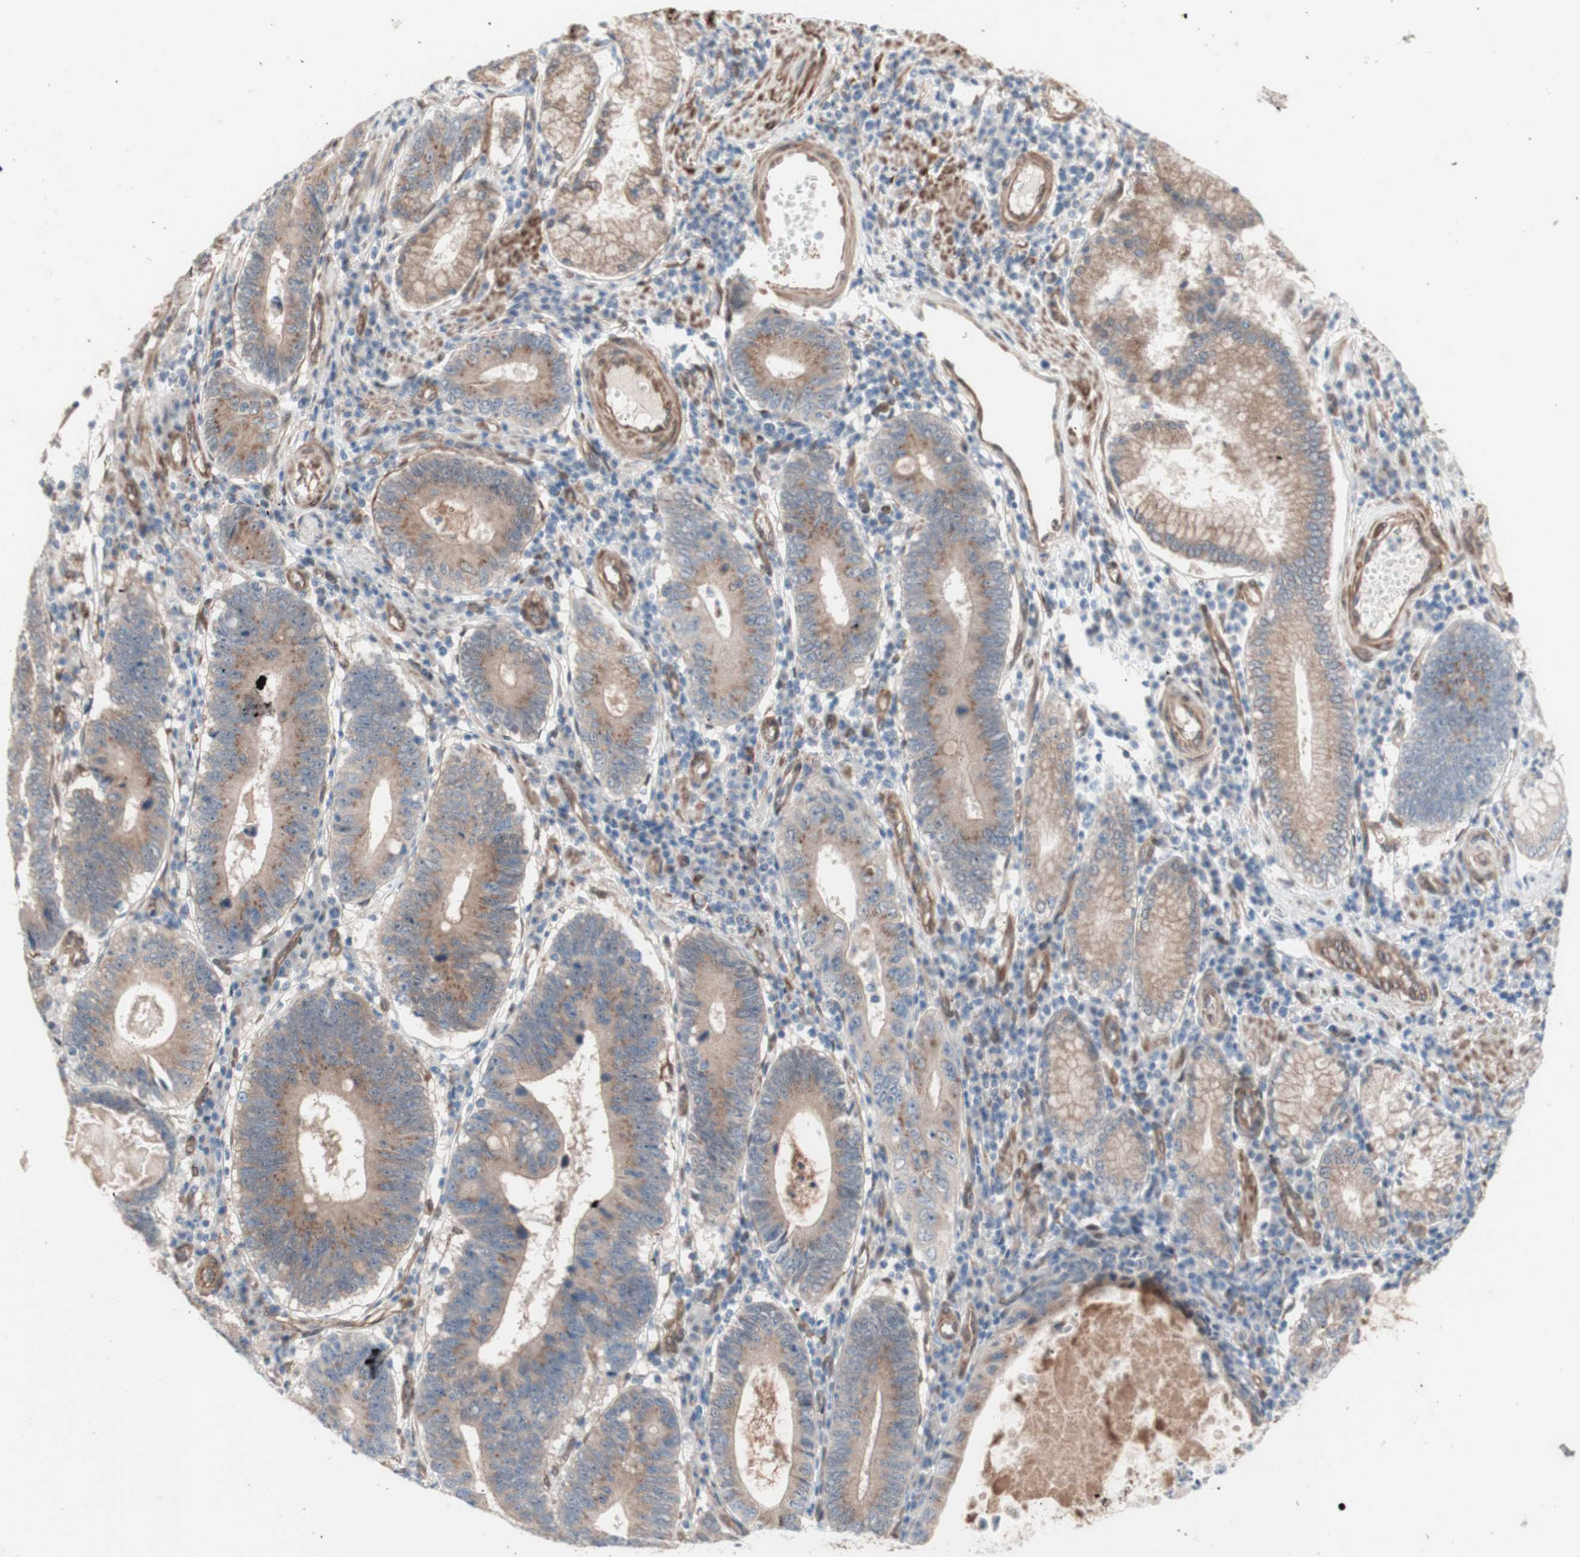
{"staining": {"intensity": "weak", "quantity": ">75%", "location": "cytoplasmic/membranous"}, "tissue": "stomach cancer", "cell_type": "Tumor cells", "image_type": "cancer", "snomed": [{"axis": "morphology", "description": "Adenocarcinoma, NOS"}, {"axis": "topography", "description": "Stomach"}], "caption": "An immunohistochemistry photomicrograph of neoplastic tissue is shown. Protein staining in brown labels weak cytoplasmic/membranous positivity in stomach adenocarcinoma within tumor cells.", "gene": "CNN3", "patient": {"sex": "male", "age": 59}}